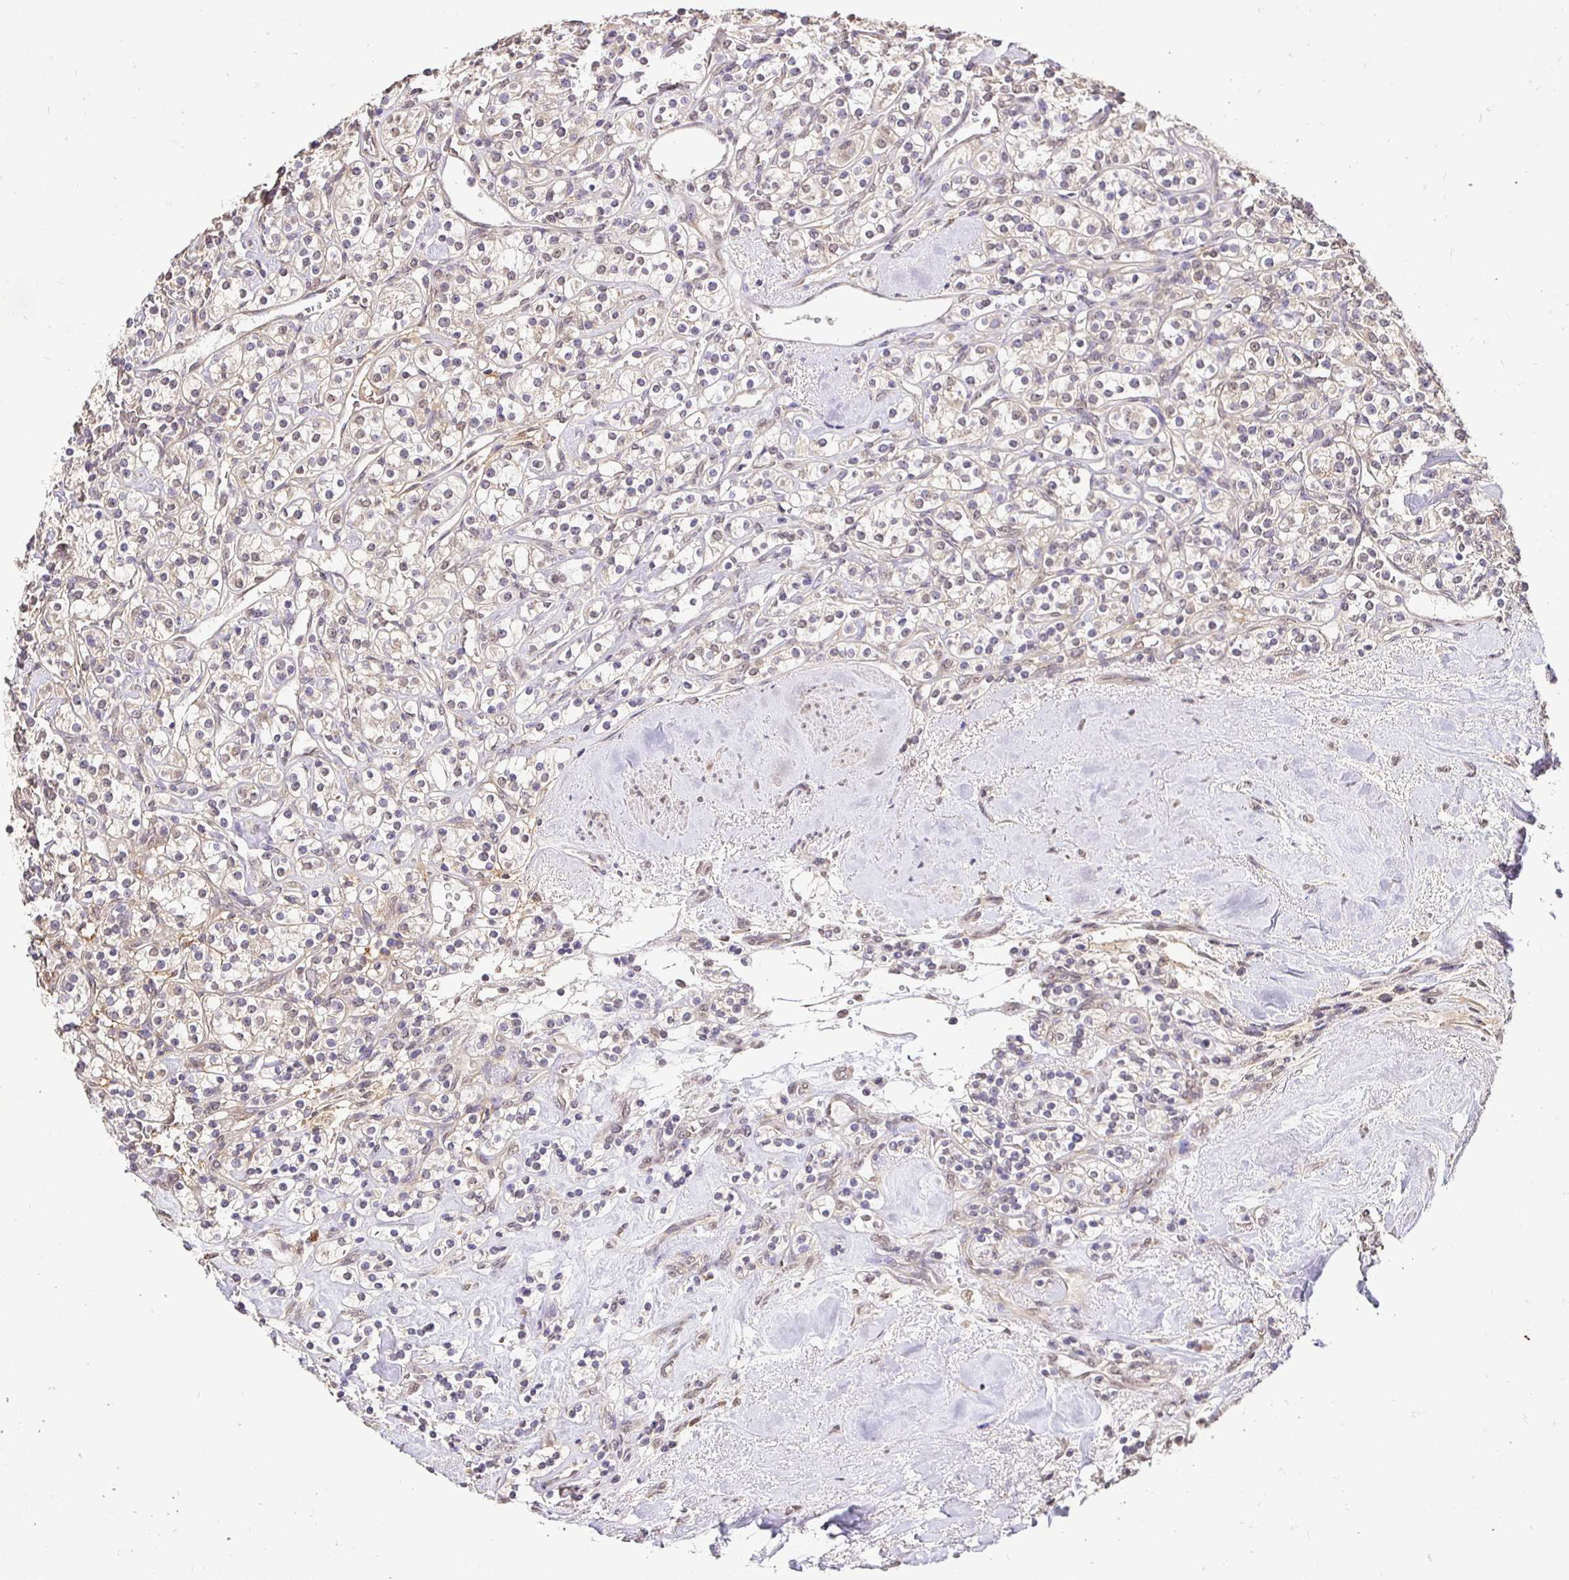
{"staining": {"intensity": "weak", "quantity": "25%-75%", "location": "cytoplasmic/membranous"}, "tissue": "renal cancer", "cell_type": "Tumor cells", "image_type": "cancer", "snomed": [{"axis": "morphology", "description": "Adenocarcinoma, NOS"}, {"axis": "topography", "description": "Kidney"}], "caption": "Immunohistochemical staining of human adenocarcinoma (renal) reveals low levels of weak cytoplasmic/membranous expression in approximately 25%-75% of tumor cells.", "gene": "RHEBL1", "patient": {"sex": "male", "age": 77}}